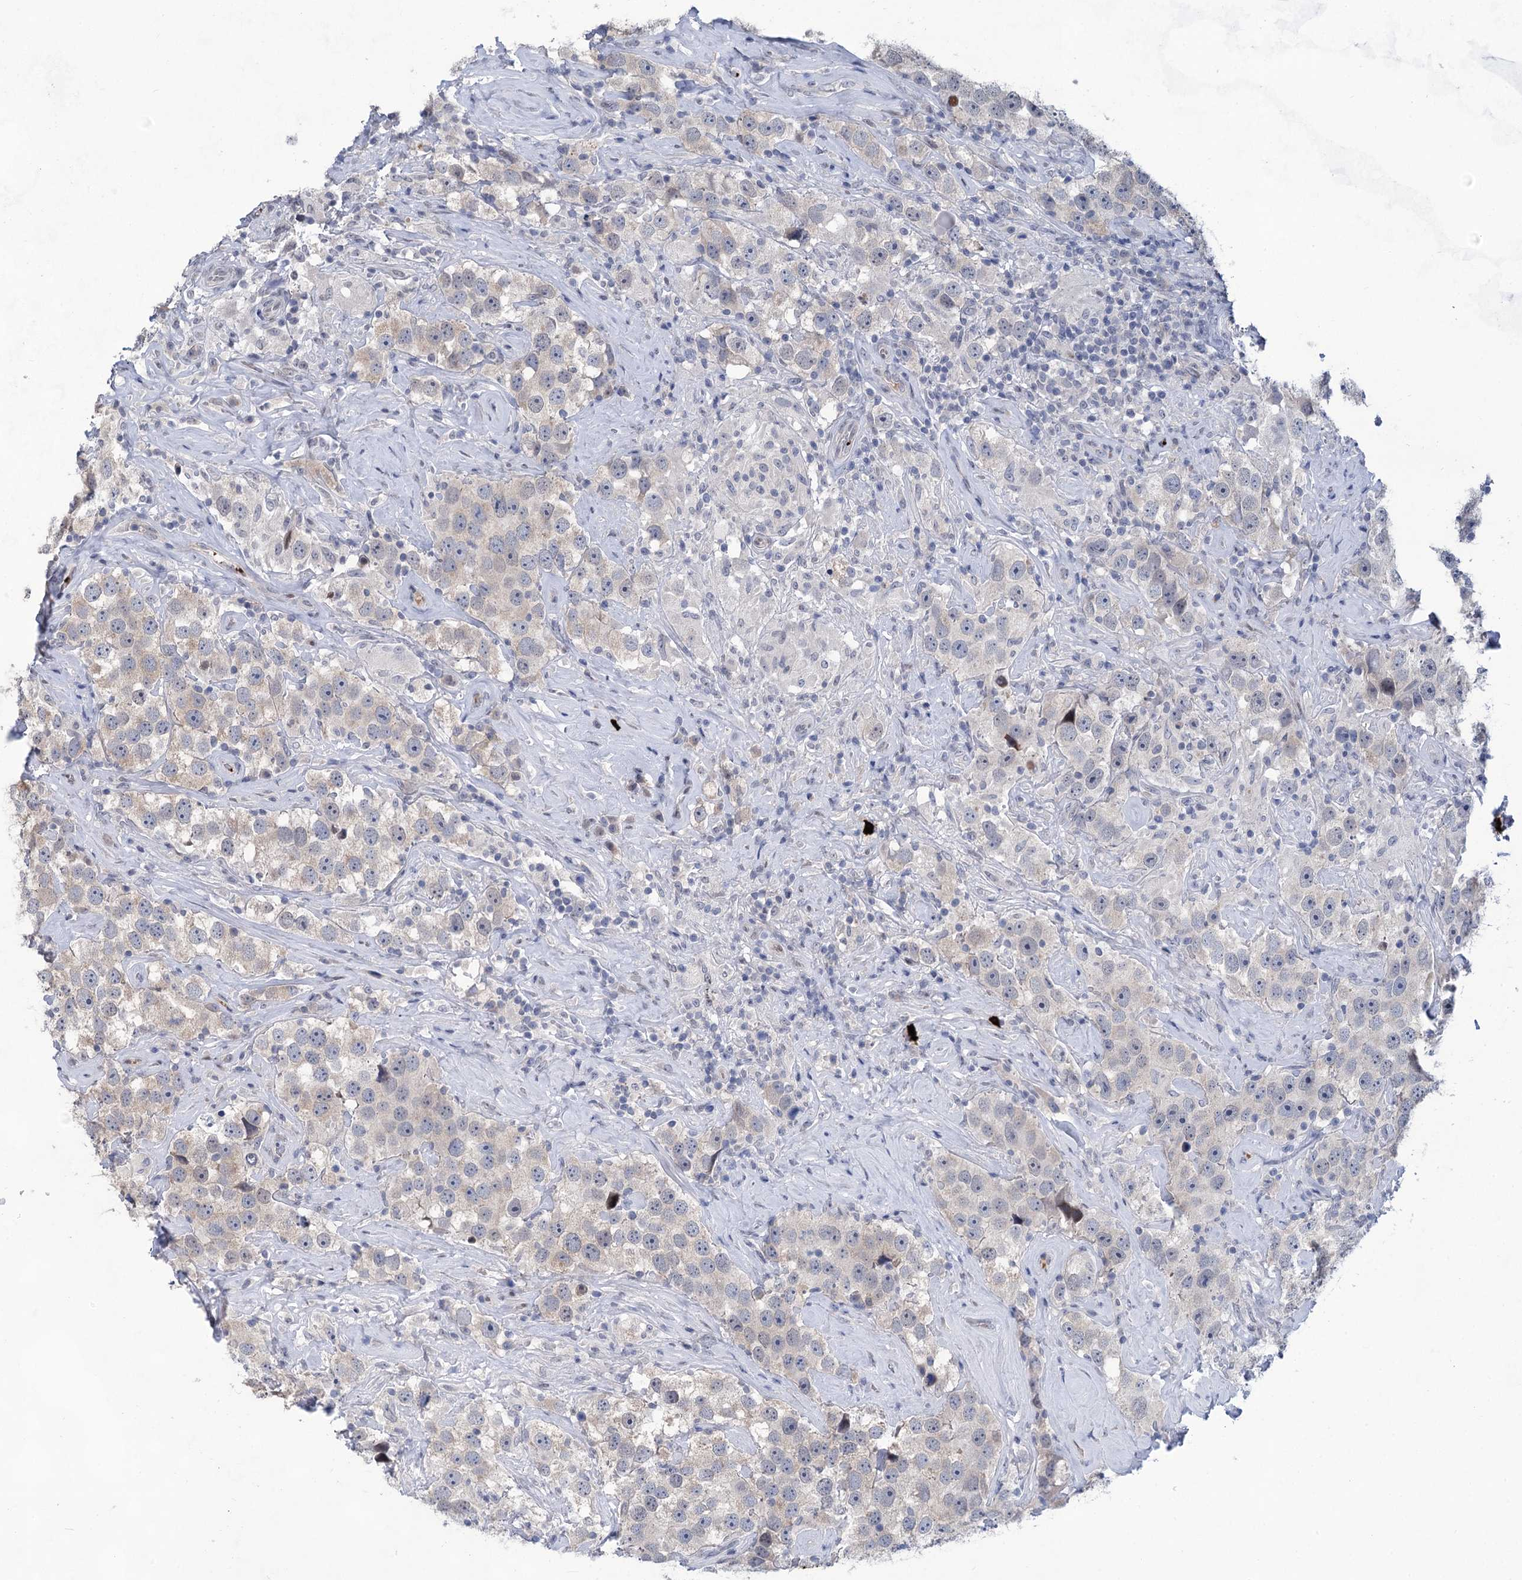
{"staining": {"intensity": "negative", "quantity": "none", "location": "none"}, "tissue": "testis cancer", "cell_type": "Tumor cells", "image_type": "cancer", "snomed": [{"axis": "morphology", "description": "Seminoma, NOS"}, {"axis": "topography", "description": "Testis"}], "caption": "This is an immunohistochemistry (IHC) photomicrograph of human testis cancer (seminoma). There is no positivity in tumor cells.", "gene": "MON2", "patient": {"sex": "male", "age": 49}}